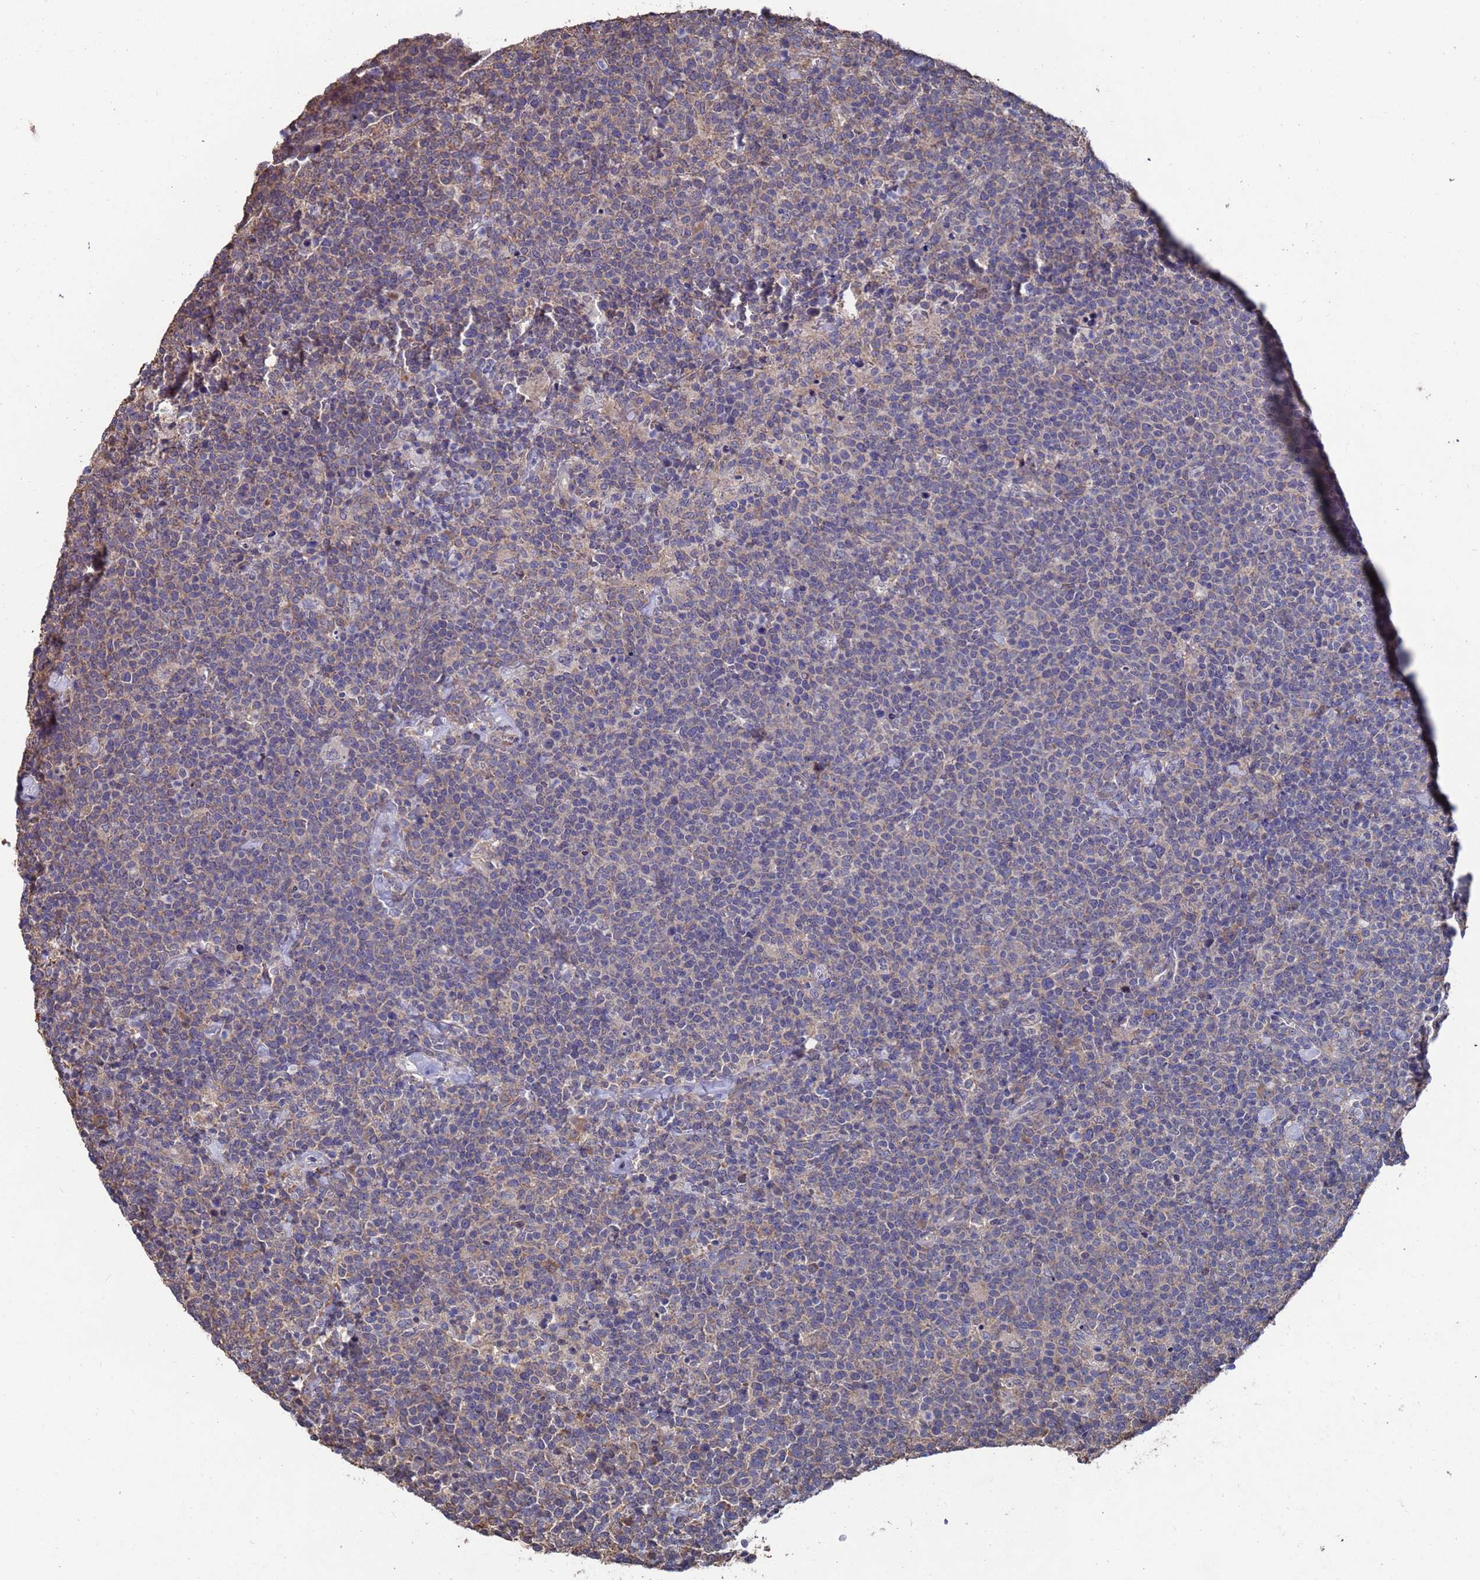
{"staining": {"intensity": "weak", "quantity": "<25%", "location": "cytoplasmic/membranous"}, "tissue": "lymphoma", "cell_type": "Tumor cells", "image_type": "cancer", "snomed": [{"axis": "morphology", "description": "Malignant lymphoma, non-Hodgkin's type, High grade"}, {"axis": "topography", "description": "Lymph node"}], "caption": "Immunohistochemistry (IHC) of malignant lymphoma, non-Hodgkin's type (high-grade) shows no expression in tumor cells.", "gene": "CFAP119", "patient": {"sex": "male", "age": 61}}